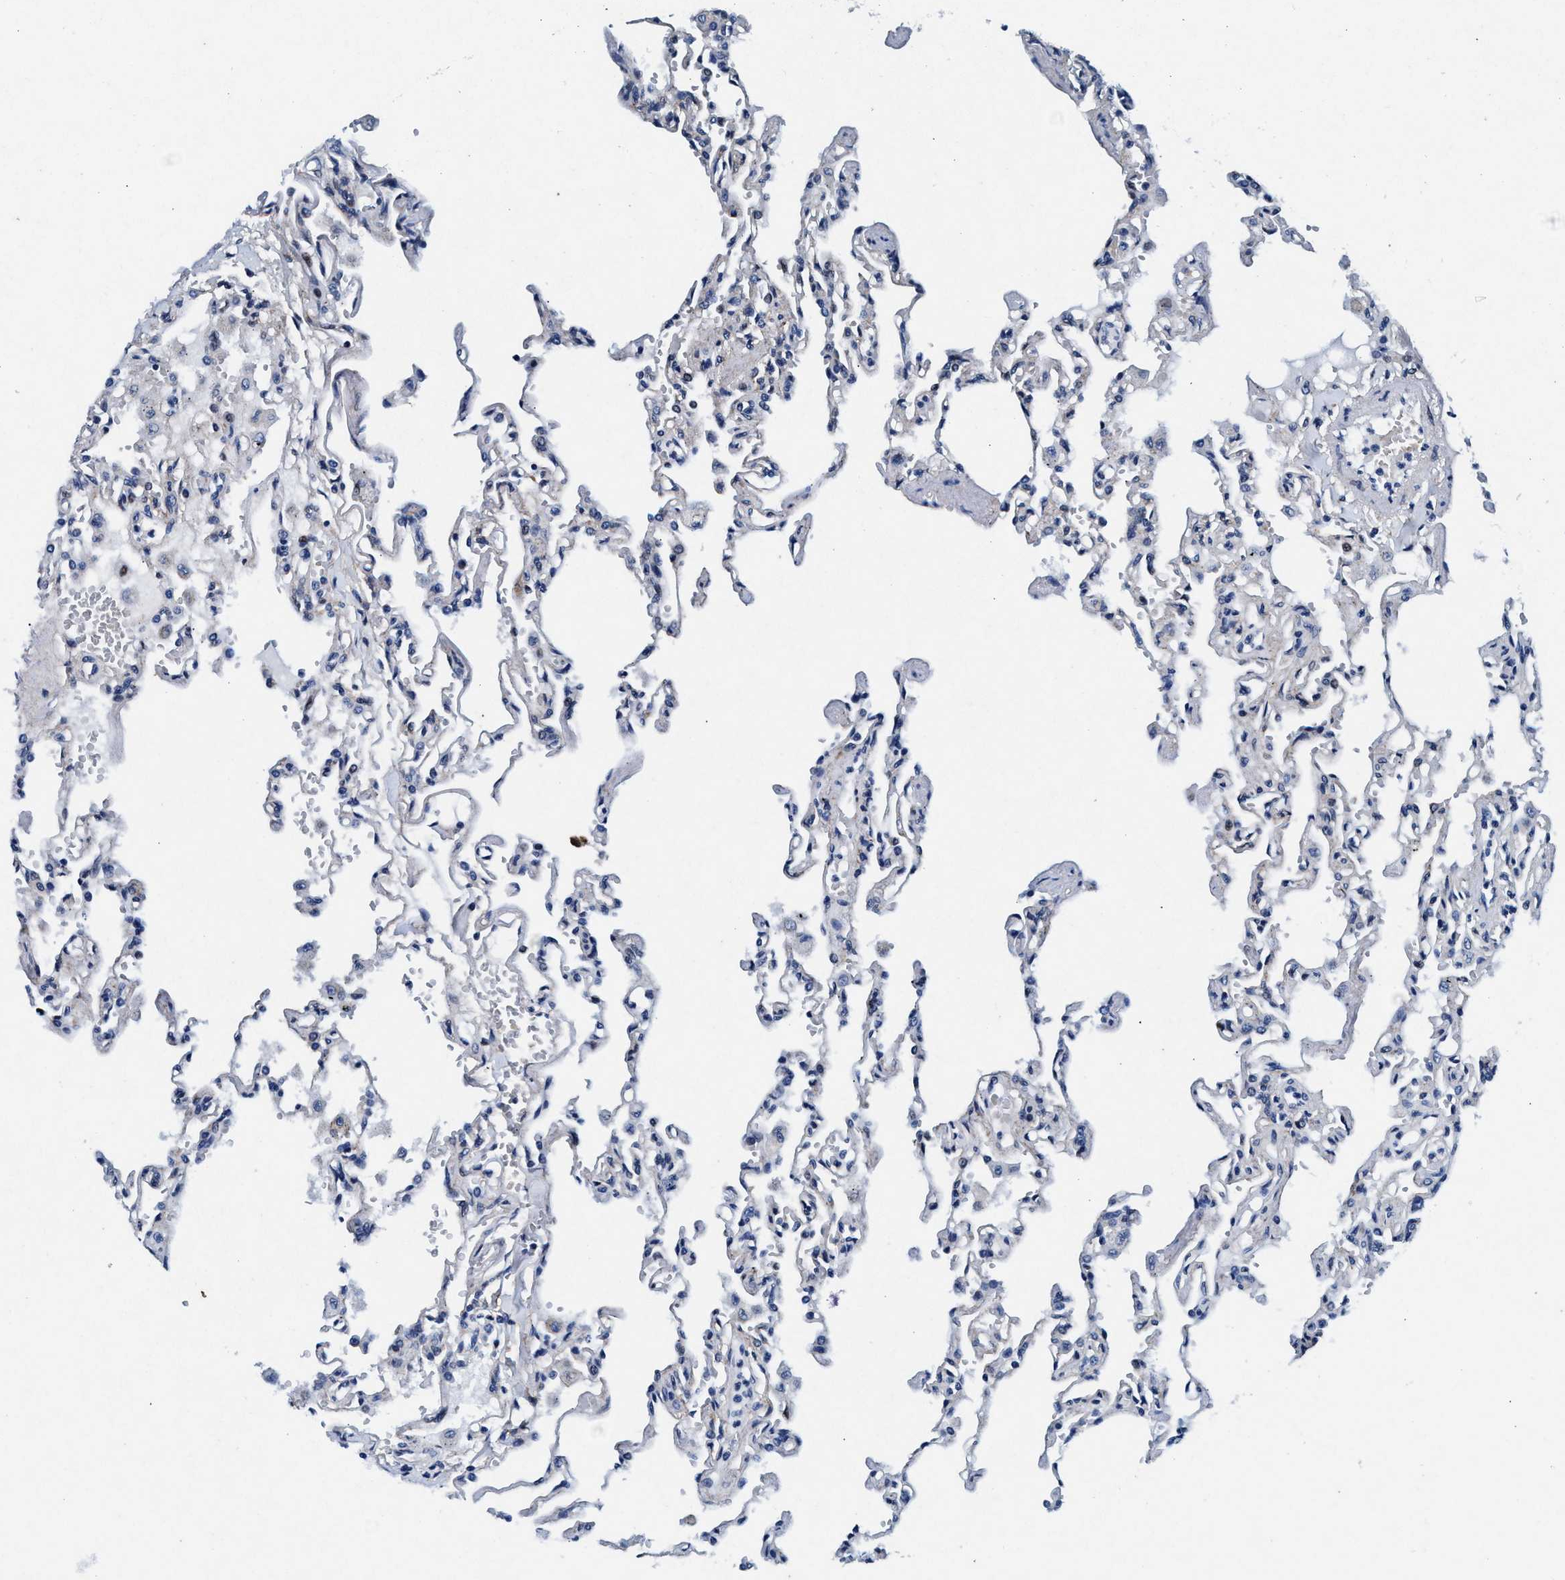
{"staining": {"intensity": "negative", "quantity": "none", "location": "none"}, "tissue": "lung", "cell_type": "Alveolar cells", "image_type": "normal", "snomed": [{"axis": "morphology", "description": "Normal tissue, NOS"}, {"axis": "topography", "description": "Lung"}], "caption": "Immunohistochemical staining of unremarkable lung displays no significant expression in alveolar cells.", "gene": "SLC8A1", "patient": {"sex": "male", "age": 21}}